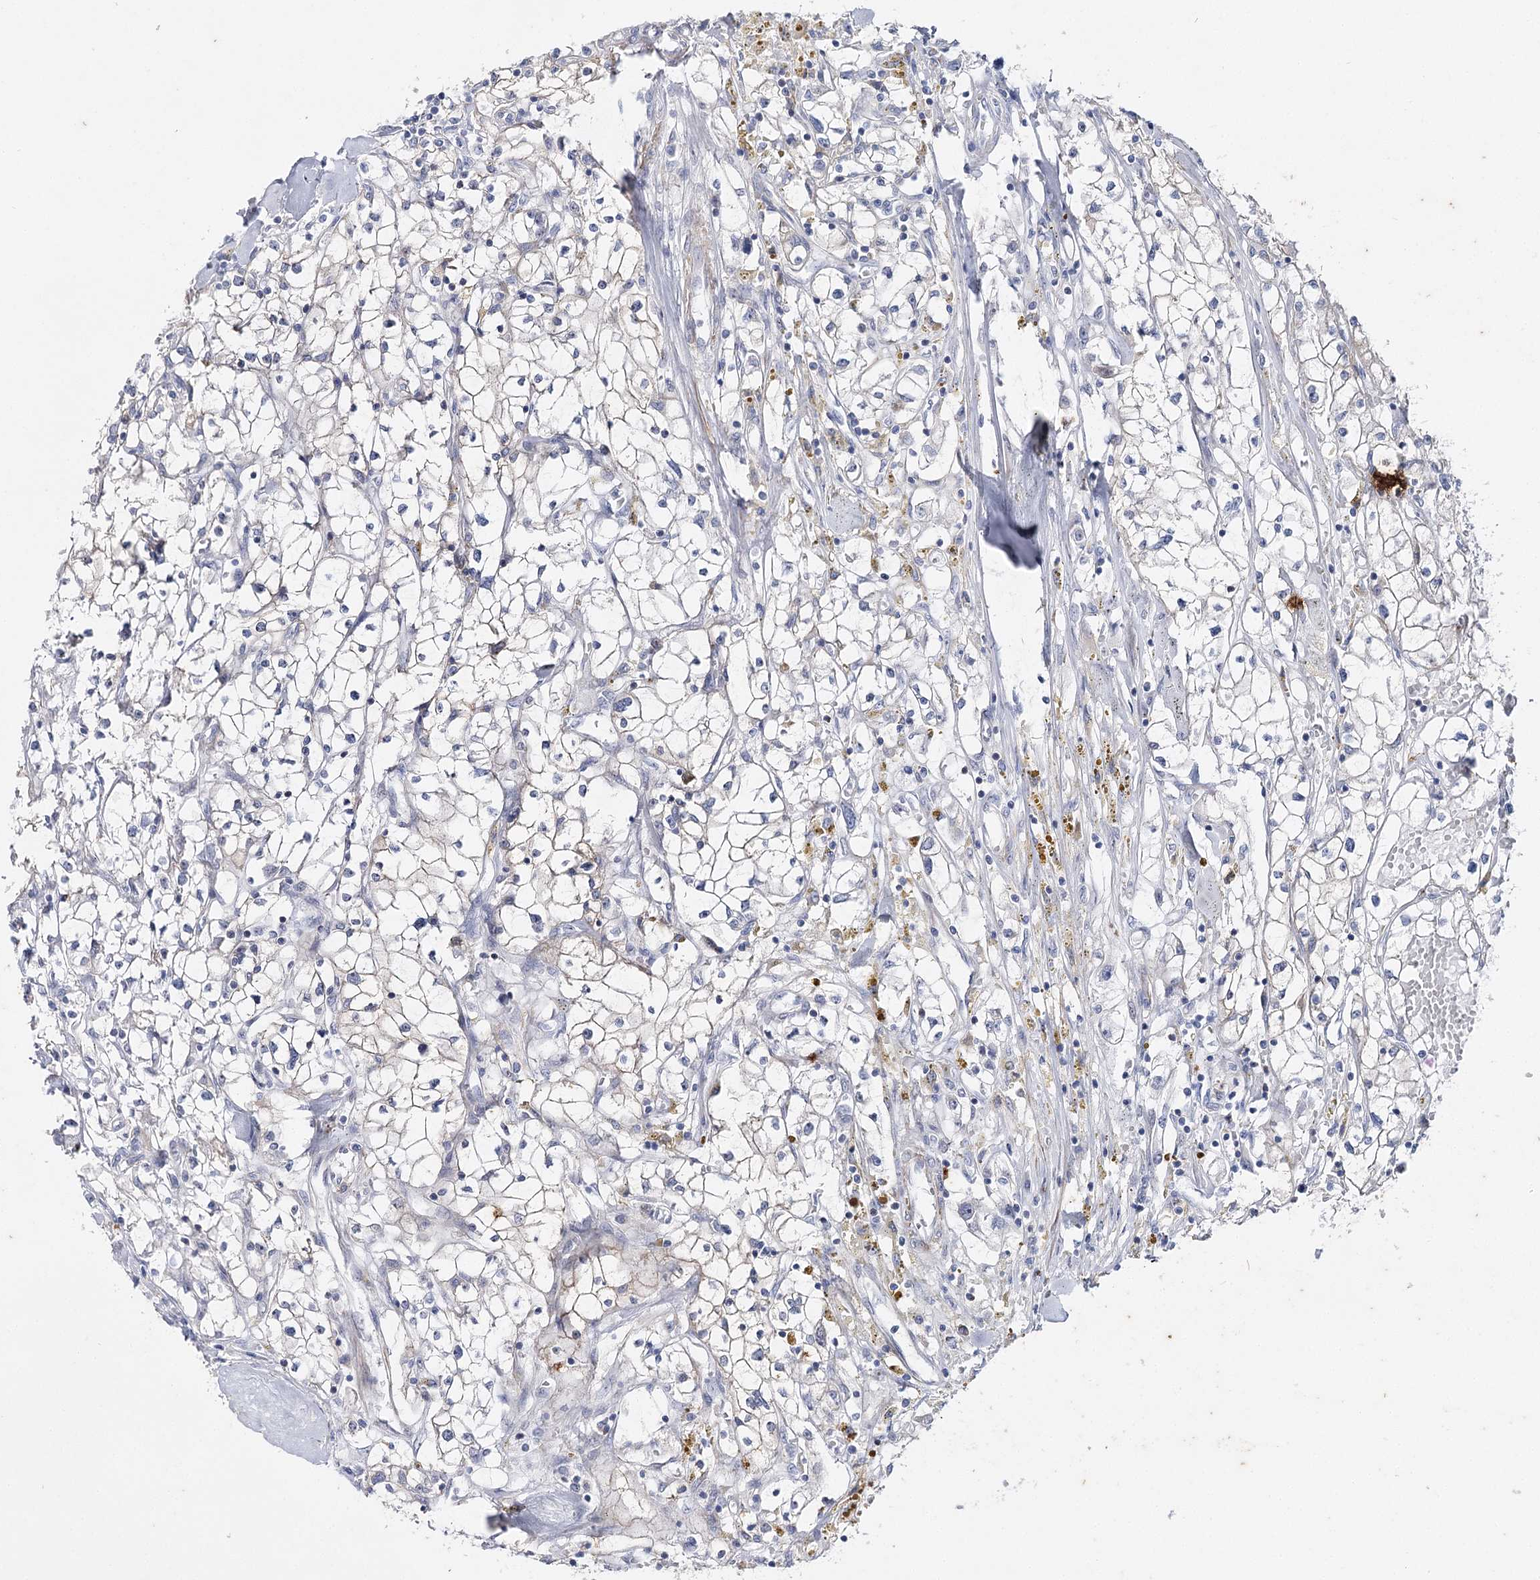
{"staining": {"intensity": "negative", "quantity": "none", "location": "none"}, "tissue": "renal cancer", "cell_type": "Tumor cells", "image_type": "cancer", "snomed": [{"axis": "morphology", "description": "Adenocarcinoma, NOS"}, {"axis": "topography", "description": "Kidney"}], "caption": "A photomicrograph of human renal cancer is negative for staining in tumor cells.", "gene": "AGXT2", "patient": {"sex": "male", "age": 56}}